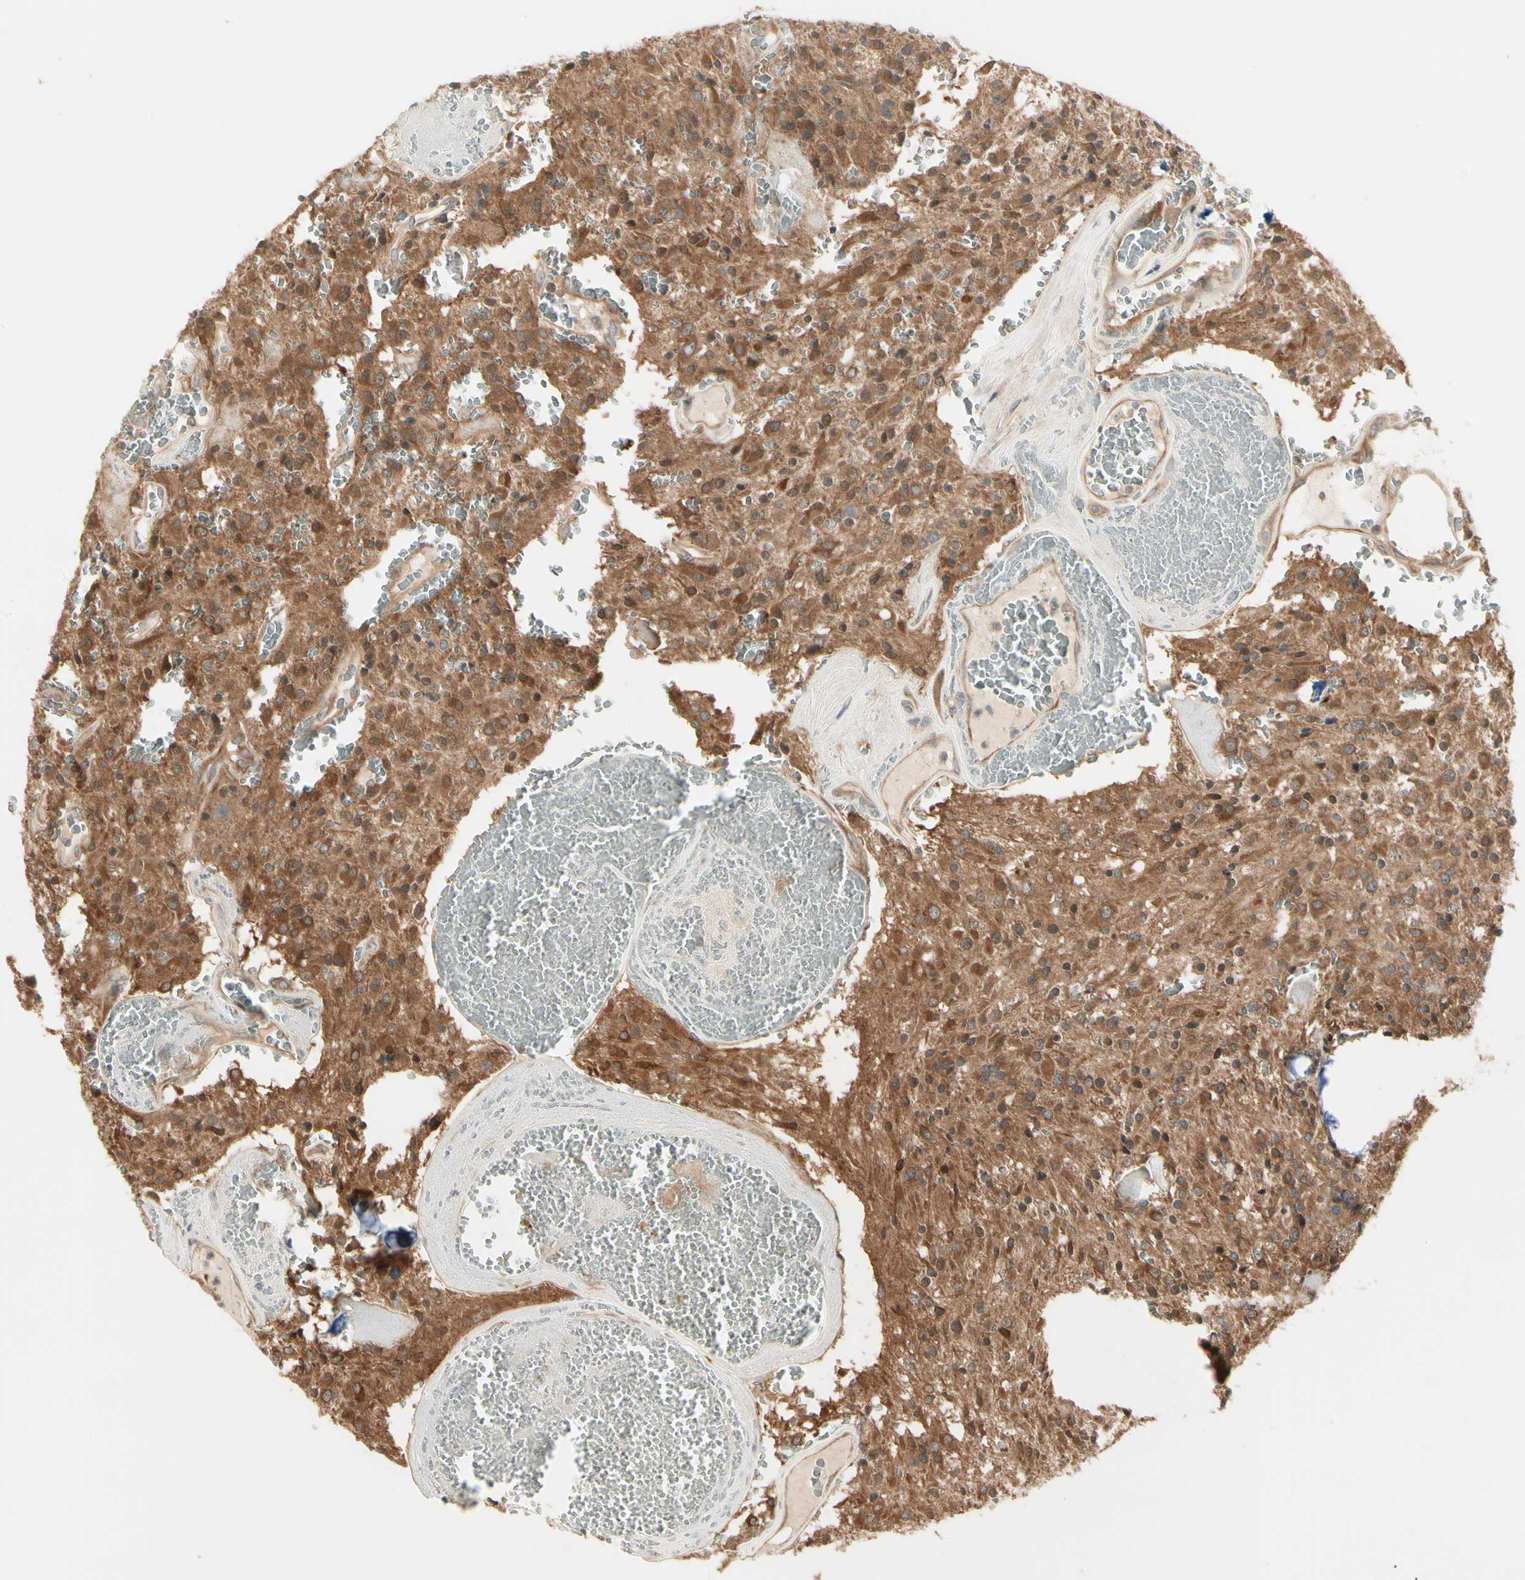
{"staining": {"intensity": "strong", "quantity": ">75%", "location": "cytoplasmic/membranous"}, "tissue": "glioma", "cell_type": "Tumor cells", "image_type": "cancer", "snomed": [{"axis": "morphology", "description": "Glioma, malignant, Low grade"}, {"axis": "topography", "description": "Brain"}], "caption": "Malignant low-grade glioma was stained to show a protein in brown. There is high levels of strong cytoplasmic/membranous staining in approximately >75% of tumor cells.", "gene": "IRAG1", "patient": {"sex": "male", "age": 58}}